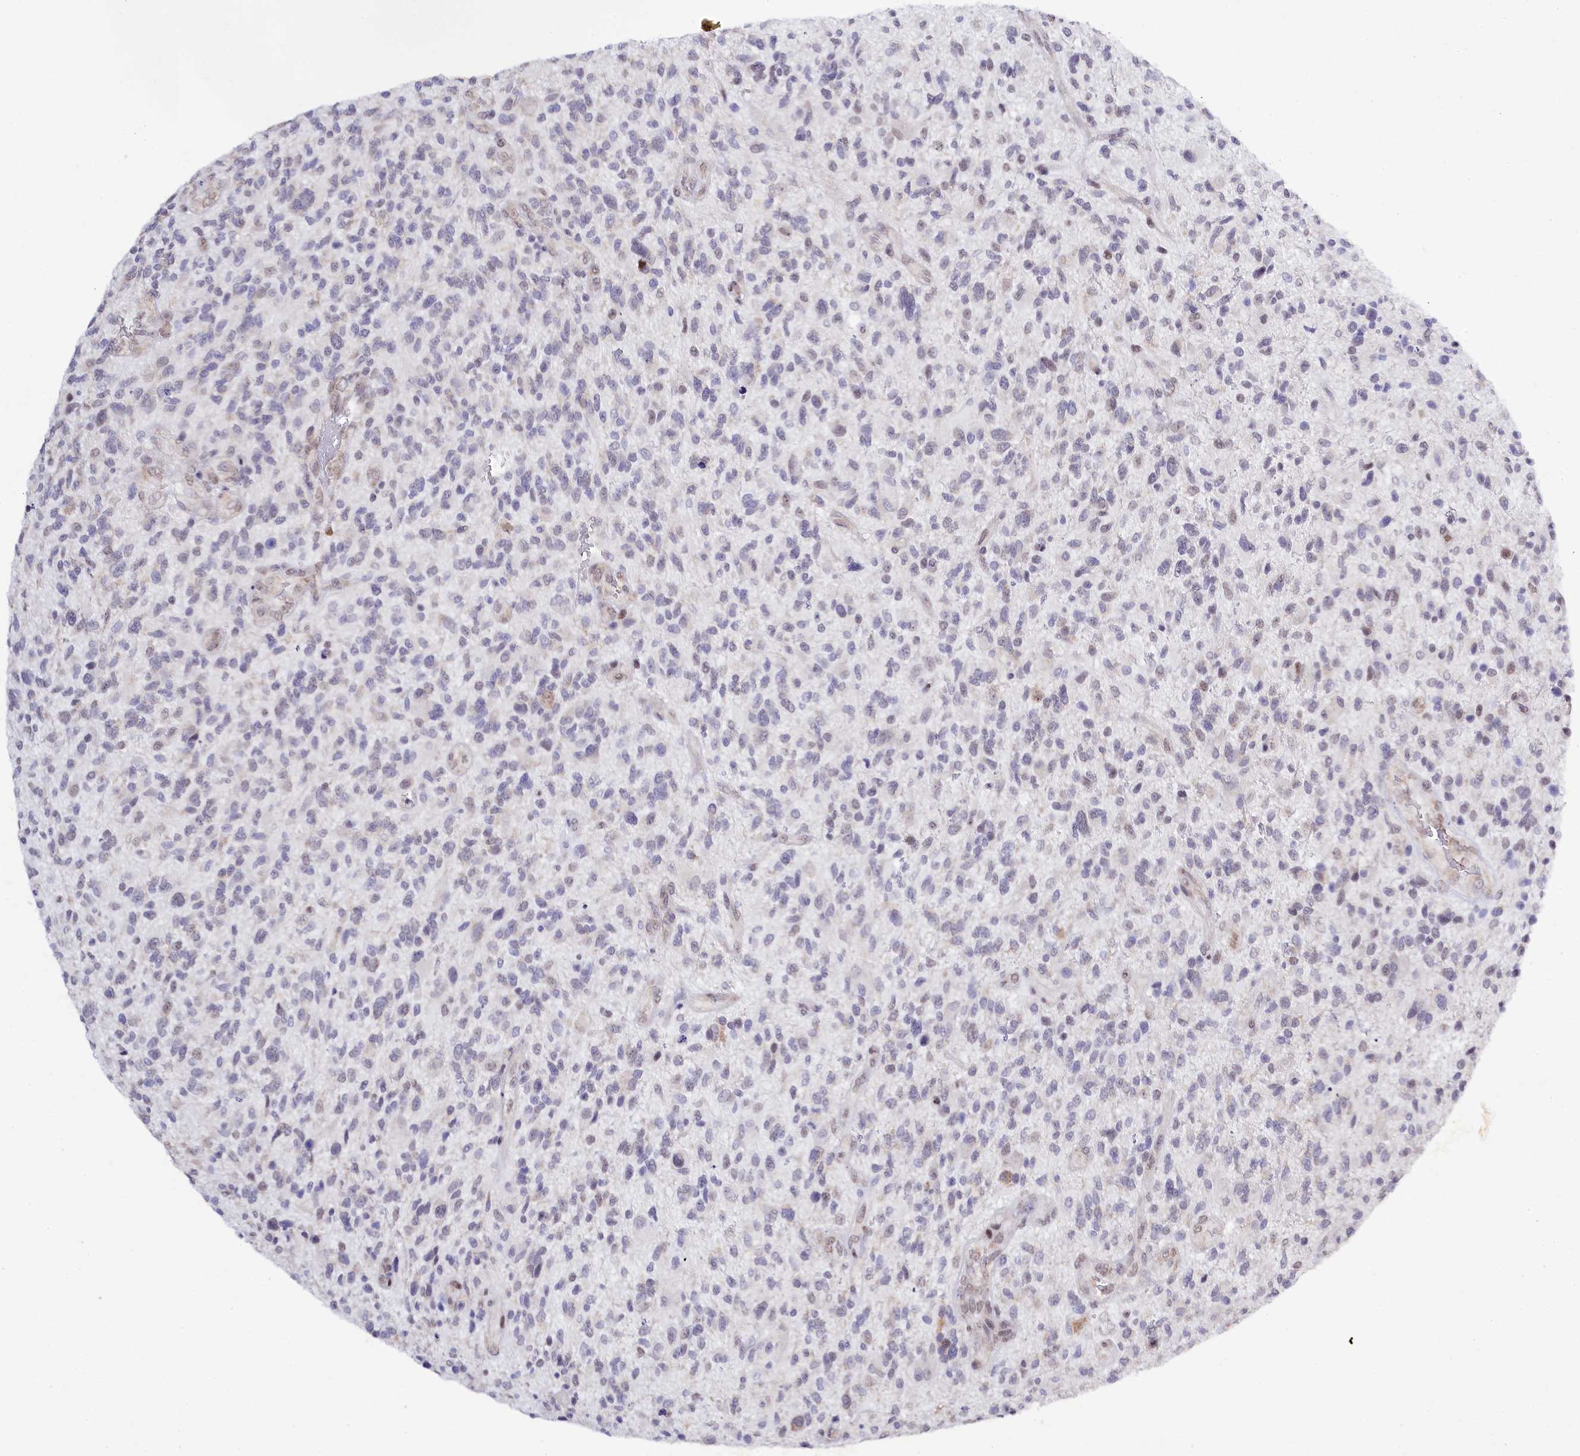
{"staining": {"intensity": "weak", "quantity": "25%-75%", "location": "nuclear"}, "tissue": "glioma", "cell_type": "Tumor cells", "image_type": "cancer", "snomed": [{"axis": "morphology", "description": "Glioma, malignant, High grade"}, {"axis": "topography", "description": "Brain"}], "caption": "Brown immunohistochemical staining in malignant glioma (high-grade) demonstrates weak nuclear staining in about 25%-75% of tumor cells.", "gene": "SPATS2", "patient": {"sex": "male", "age": 47}}